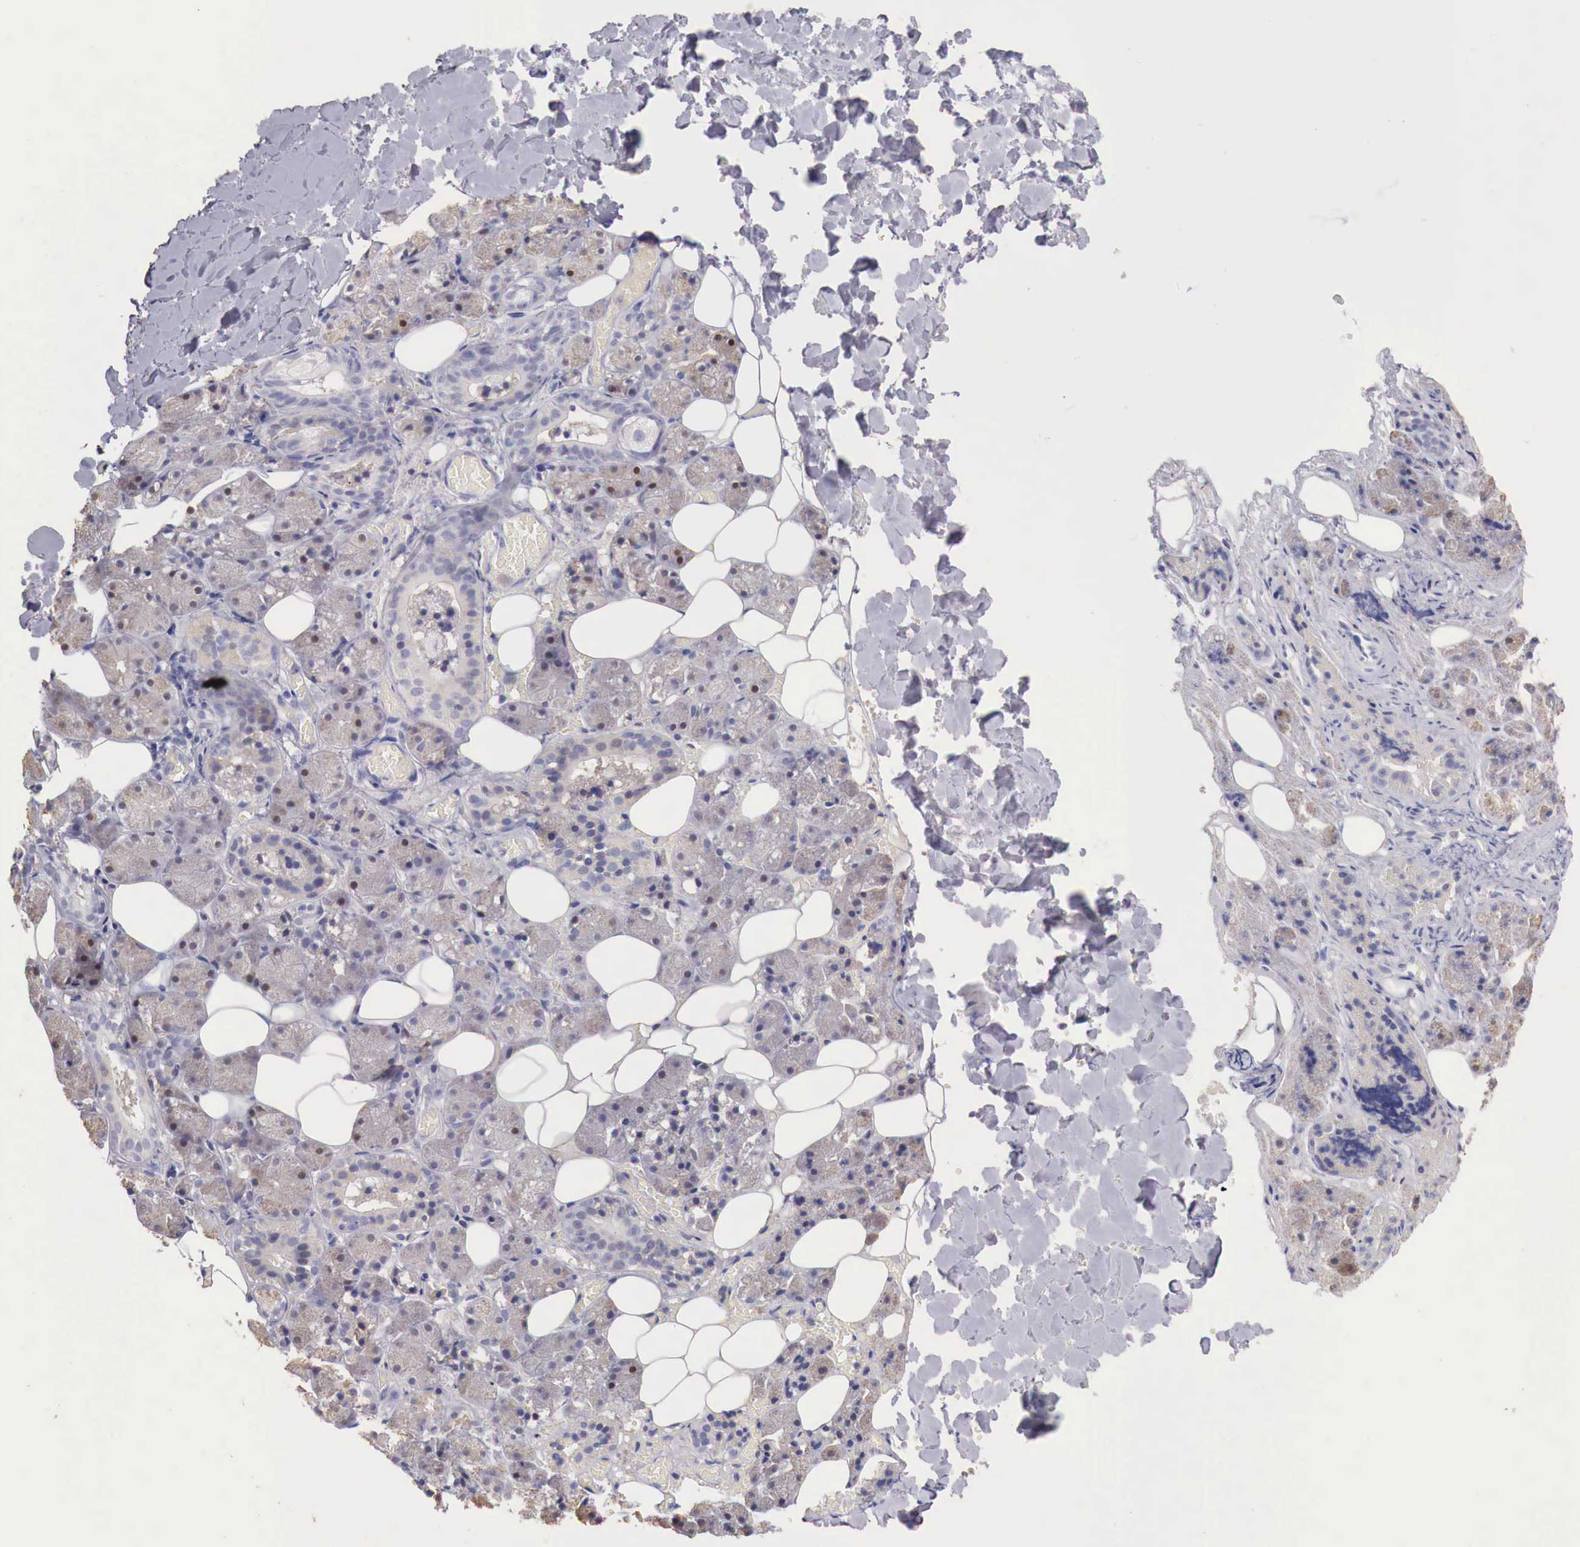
{"staining": {"intensity": "moderate", "quantity": "25%-75%", "location": "cytoplasmic/membranous,nuclear"}, "tissue": "salivary gland", "cell_type": "Glandular cells", "image_type": "normal", "snomed": [{"axis": "morphology", "description": "Normal tissue, NOS"}, {"axis": "topography", "description": "Salivary gland"}], "caption": "Salivary gland stained for a protein reveals moderate cytoplasmic/membranous,nuclear positivity in glandular cells. Nuclei are stained in blue.", "gene": "ITIH6", "patient": {"sex": "female", "age": 55}}